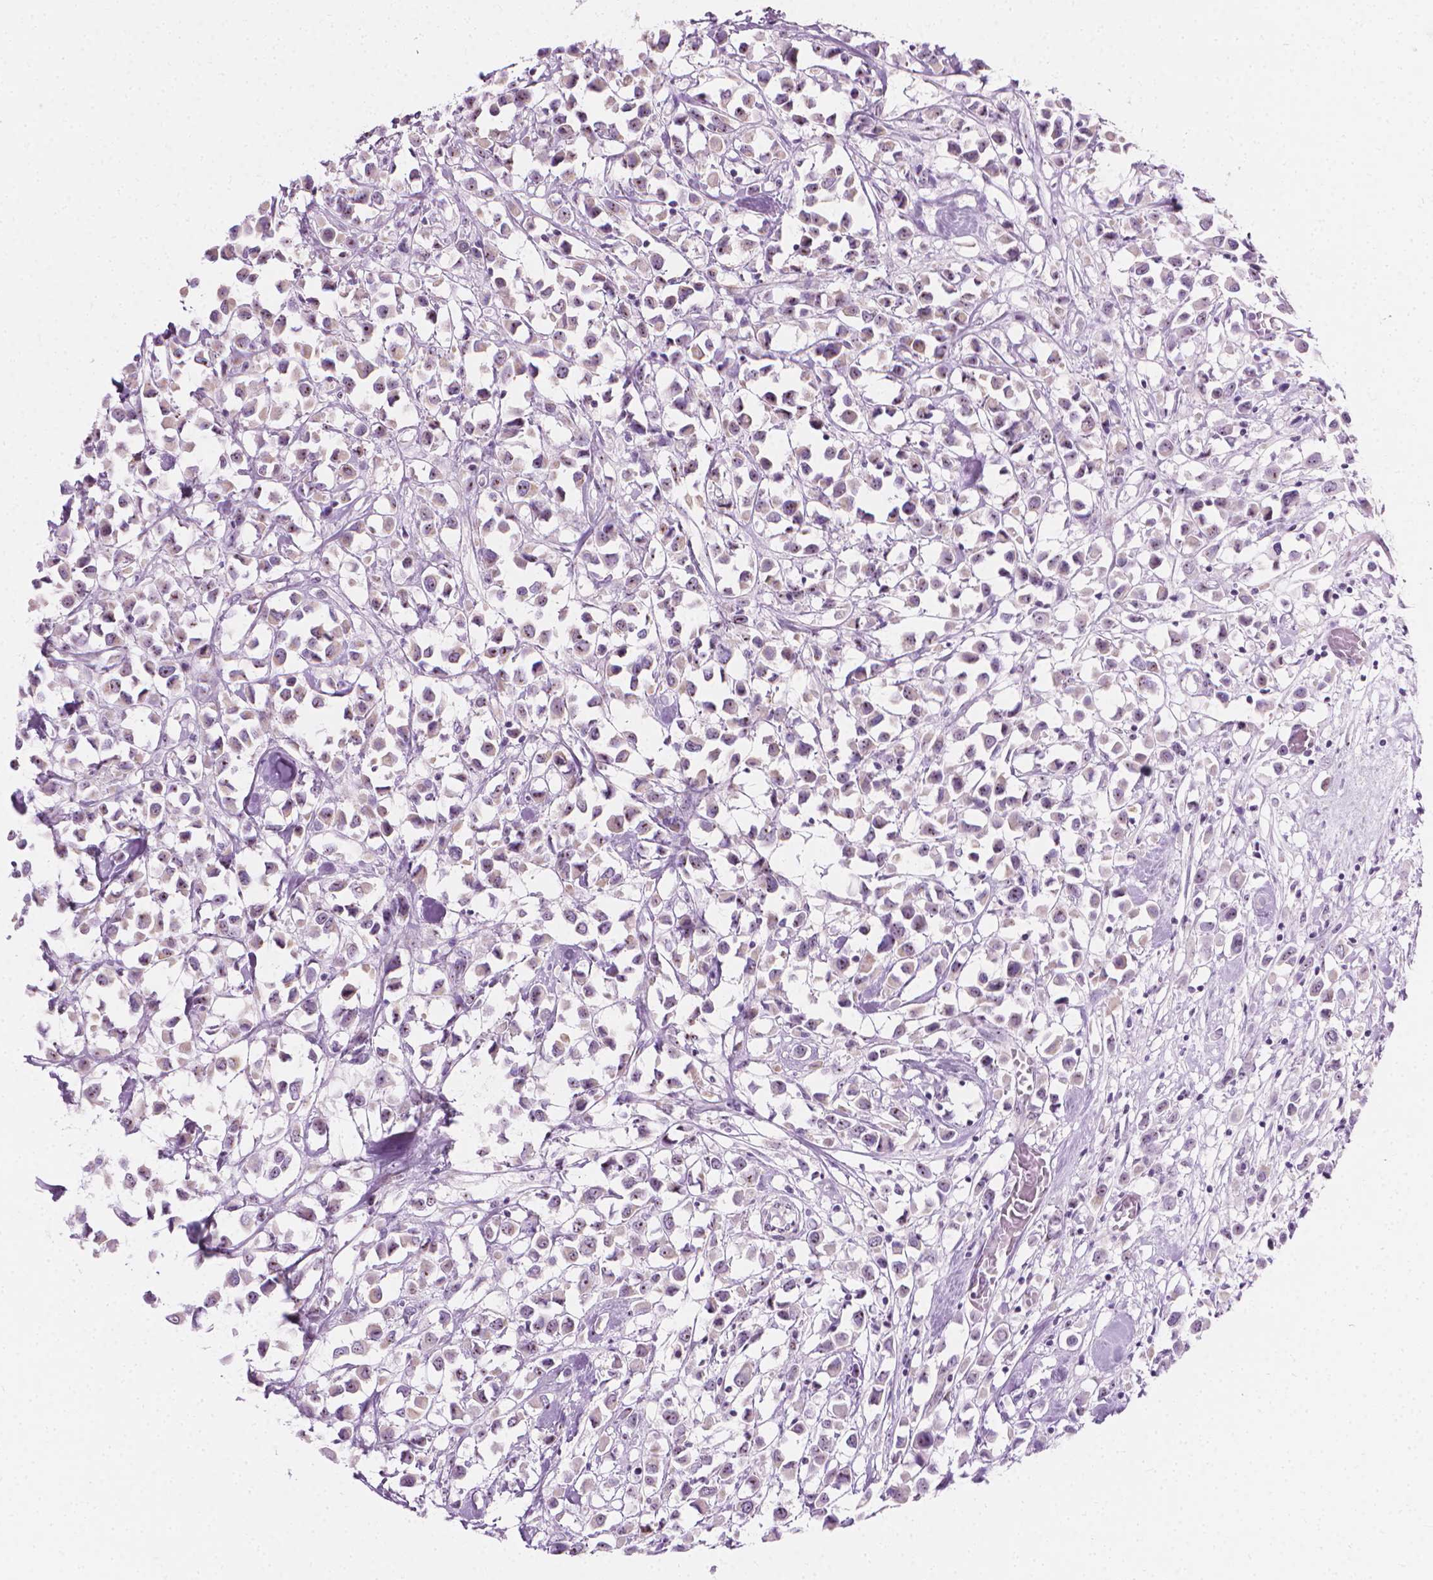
{"staining": {"intensity": "weak", "quantity": "25%-75%", "location": "nuclear"}, "tissue": "breast cancer", "cell_type": "Tumor cells", "image_type": "cancer", "snomed": [{"axis": "morphology", "description": "Duct carcinoma"}, {"axis": "topography", "description": "Breast"}], "caption": "A high-resolution histopathology image shows IHC staining of breast cancer (intraductal carcinoma), which reveals weak nuclear positivity in approximately 25%-75% of tumor cells.", "gene": "NOL7", "patient": {"sex": "female", "age": 61}}